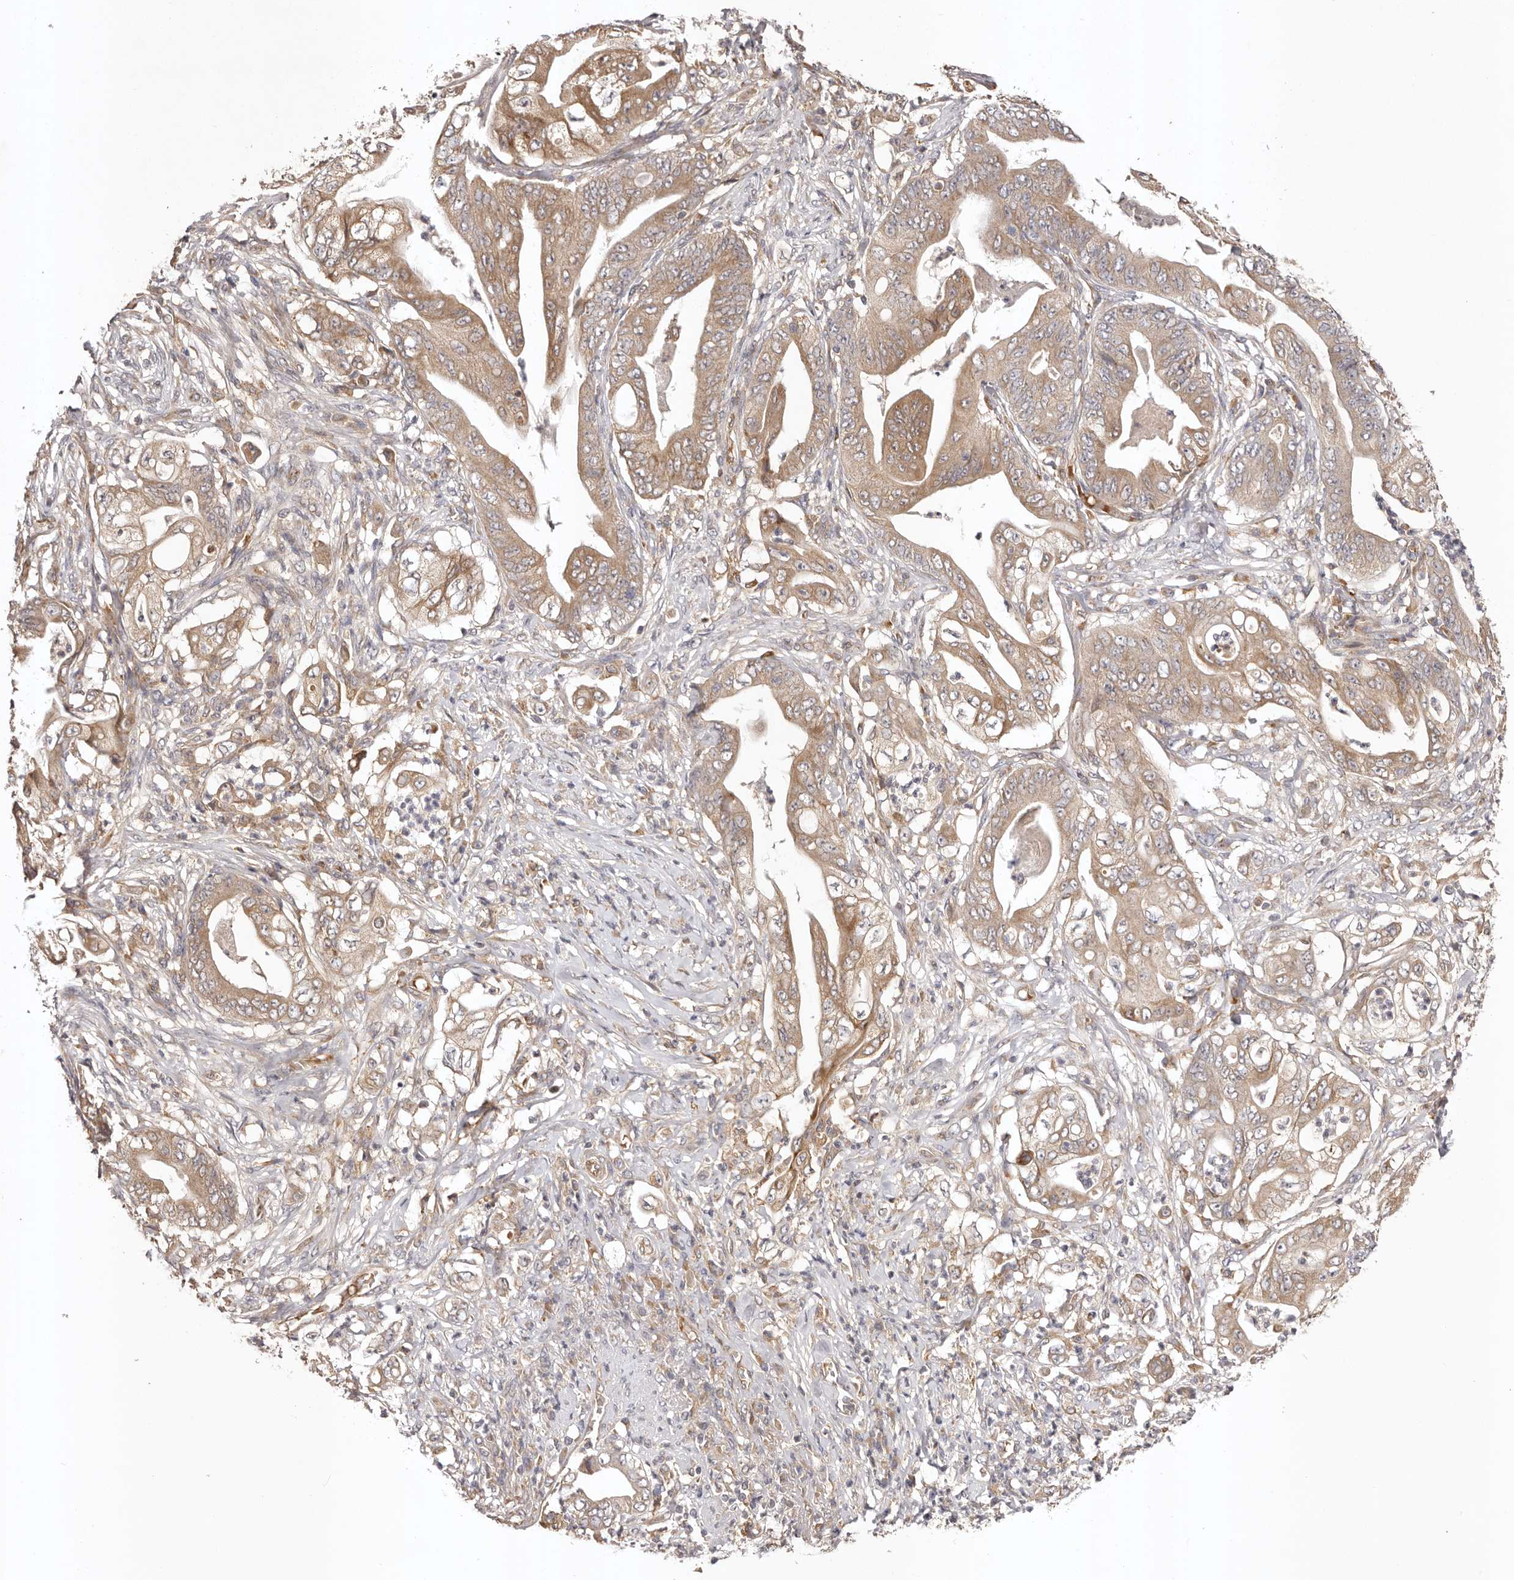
{"staining": {"intensity": "moderate", "quantity": ">75%", "location": "cytoplasmic/membranous"}, "tissue": "stomach cancer", "cell_type": "Tumor cells", "image_type": "cancer", "snomed": [{"axis": "morphology", "description": "Adenocarcinoma, NOS"}, {"axis": "topography", "description": "Stomach"}], "caption": "A photomicrograph showing moderate cytoplasmic/membranous expression in about >75% of tumor cells in stomach cancer (adenocarcinoma), as visualized by brown immunohistochemical staining.", "gene": "UBR2", "patient": {"sex": "female", "age": 73}}